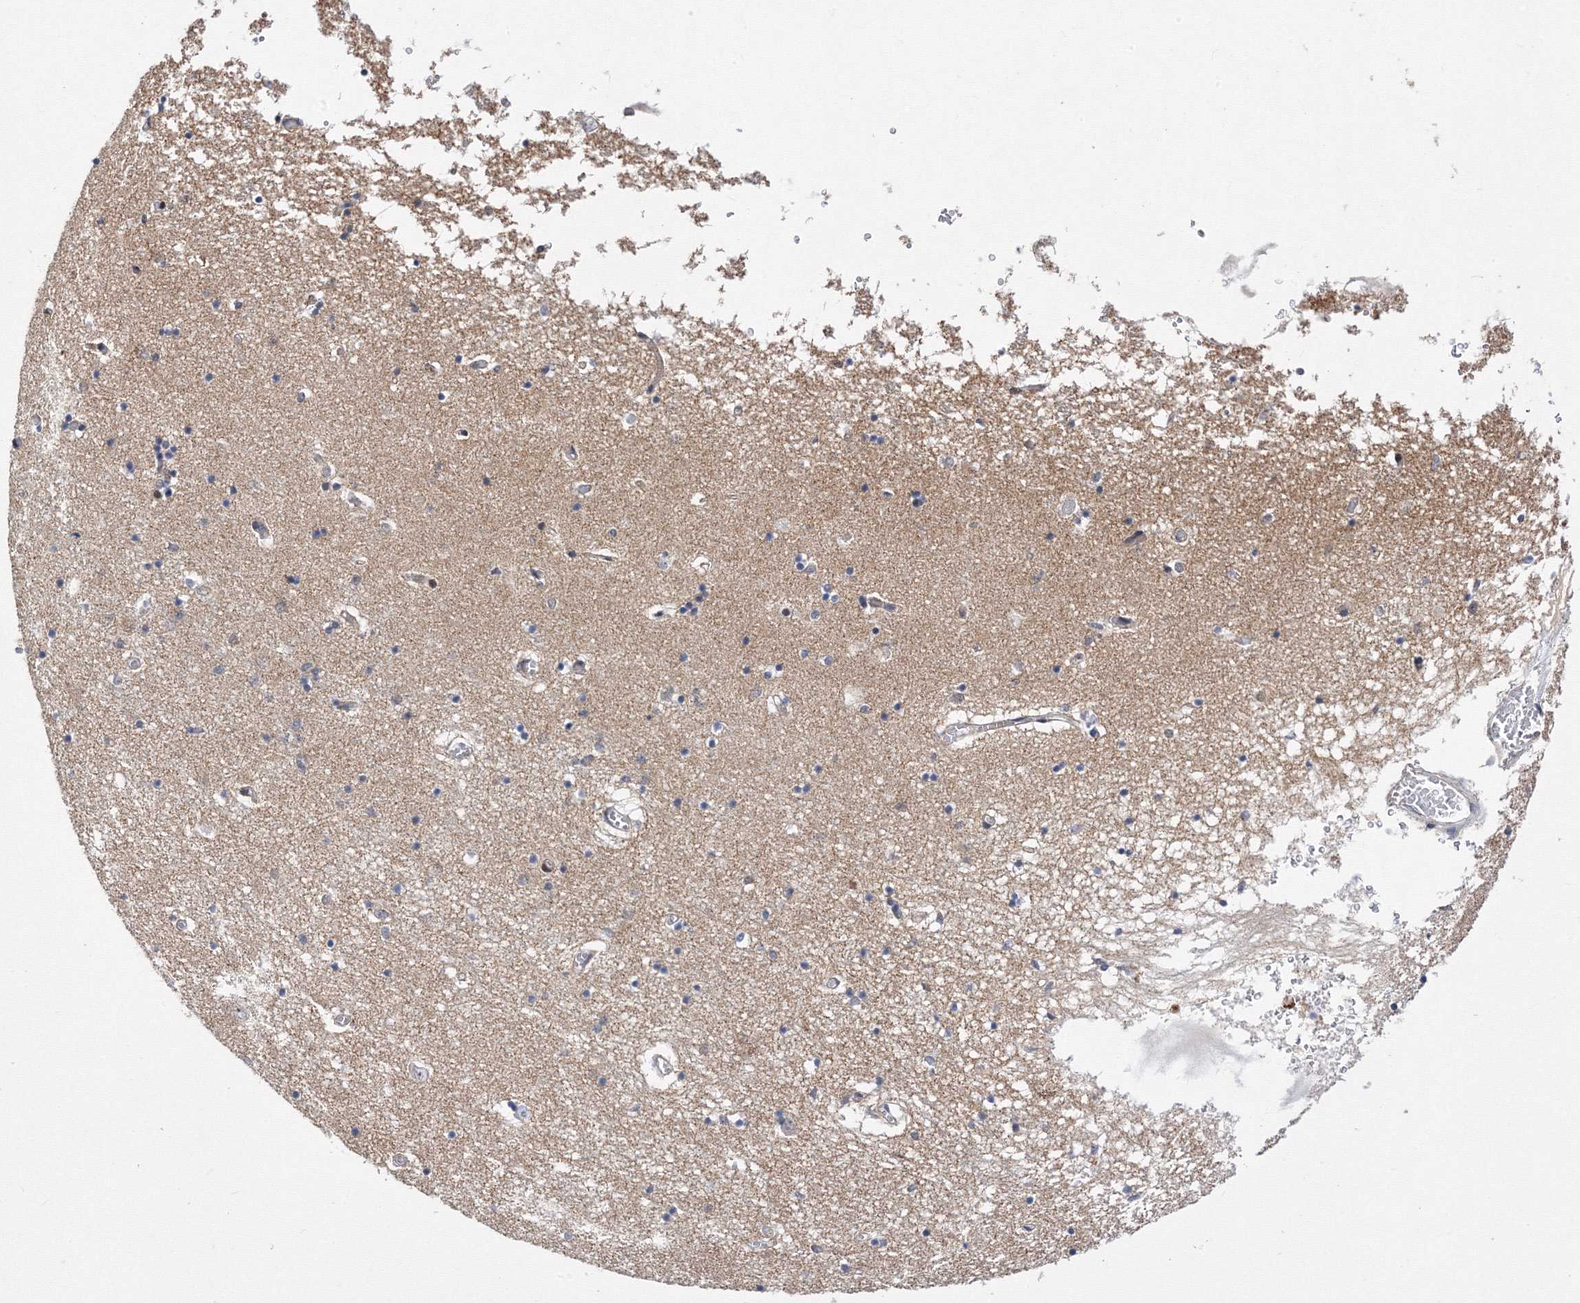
{"staining": {"intensity": "negative", "quantity": "none", "location": "none"}, "tissue": "hippocampus", "cell_type": "Glial cells", "image_type": "normal", "snomed": [{"axis": "morphology", "description": "Normal tissue, NOS"}, {"axis": "topography", "description": "Hippocampus"}], "caption": "An image of human hippocampus is negative for staining in glial cells.", "gene": "GPN1", "patient": {"sex": "male", "age": 70}}